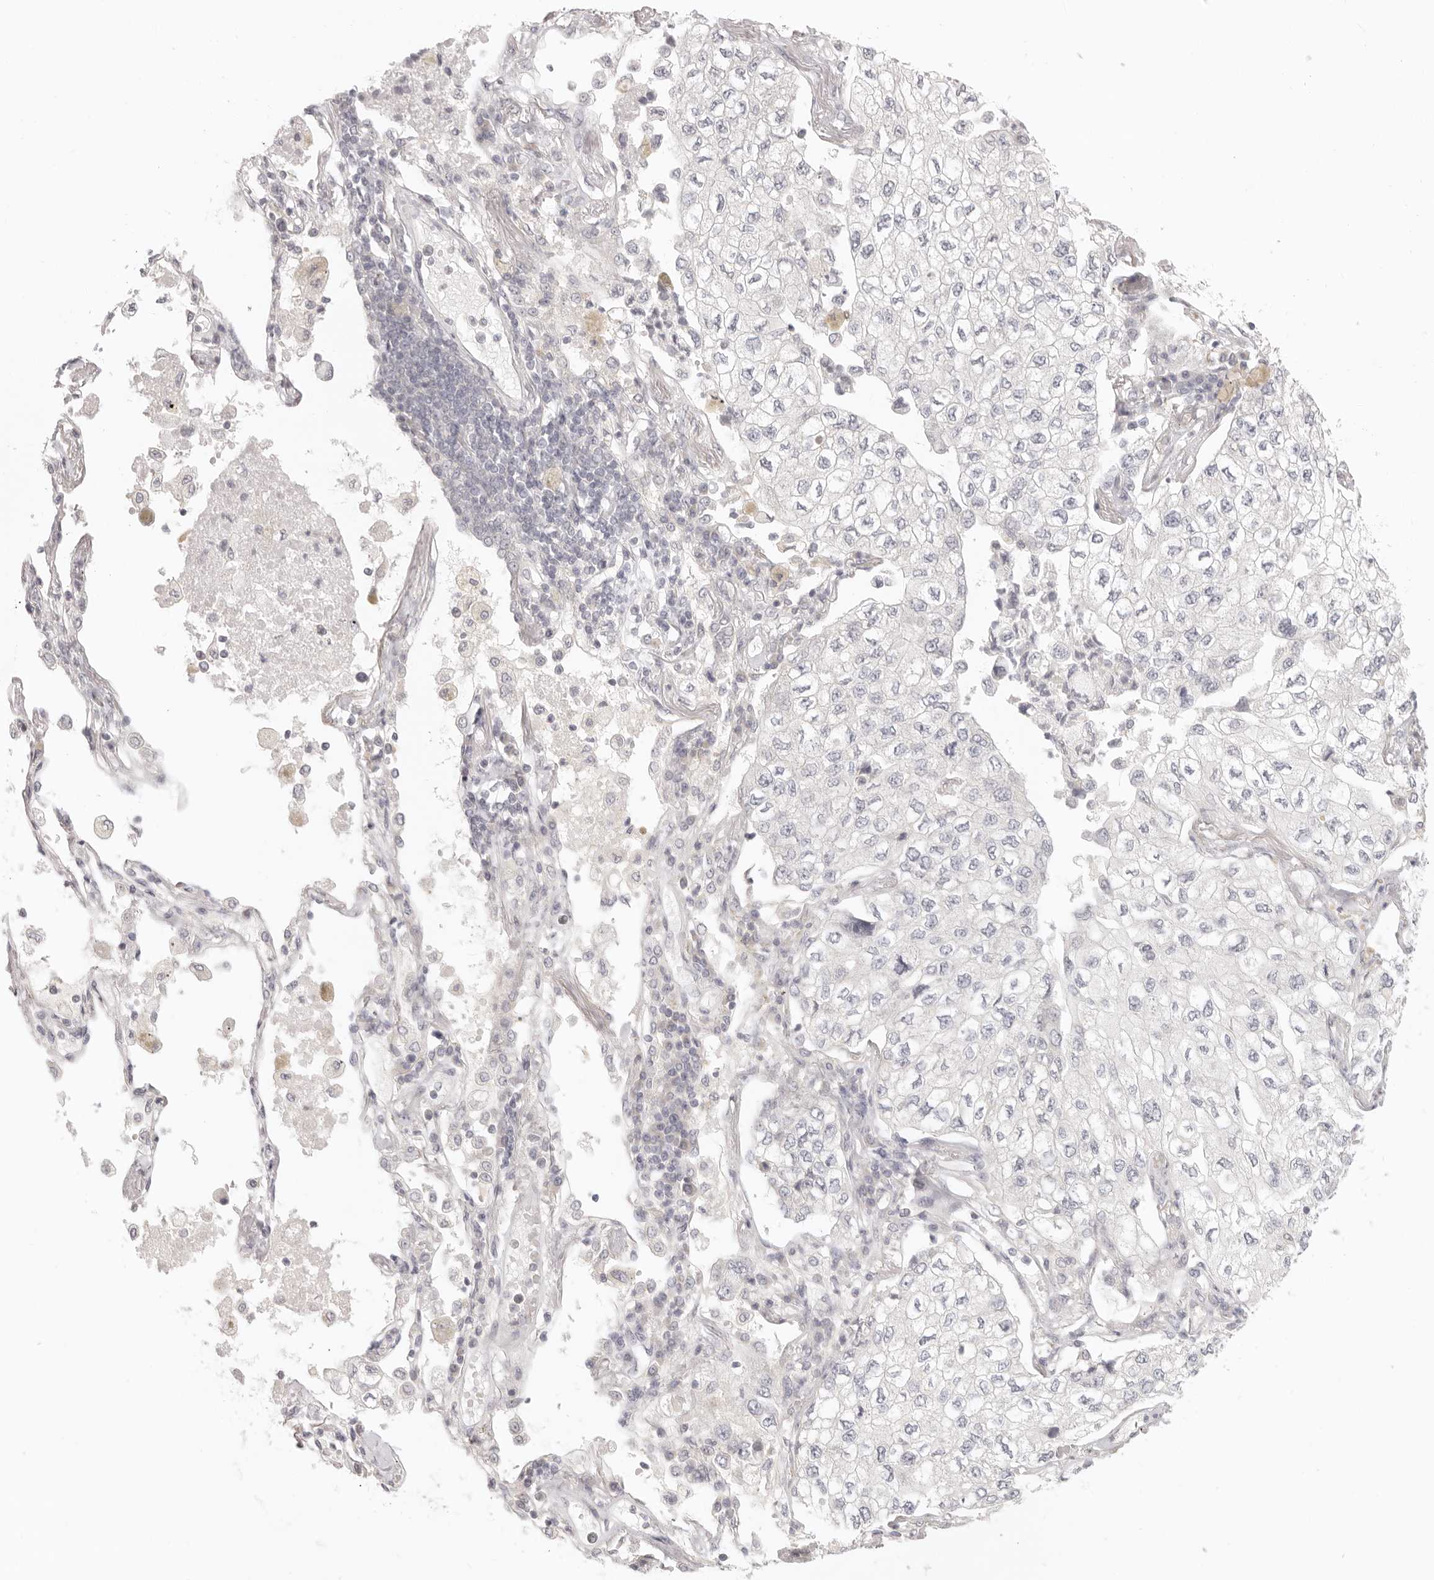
{"staining": {"intensity": "negative", "quantity": "none", "location": "none"}, "tissue": "lung cancer", "cell_type": "Tumor cells", "image_type": "cancer", "snomed": [{"axis": "morphology", "description": "Adenocarcinoma, NOS"}, {"axis": "topography", "description": "Lung"}], "caption": "IHC image of neoplastic tissue: lung adenocarcinoma stained with DAB displays no significant protein expression in tumor cells.", "gene": "AHDC1", "patient": {"sex": "male", "age": 63}}